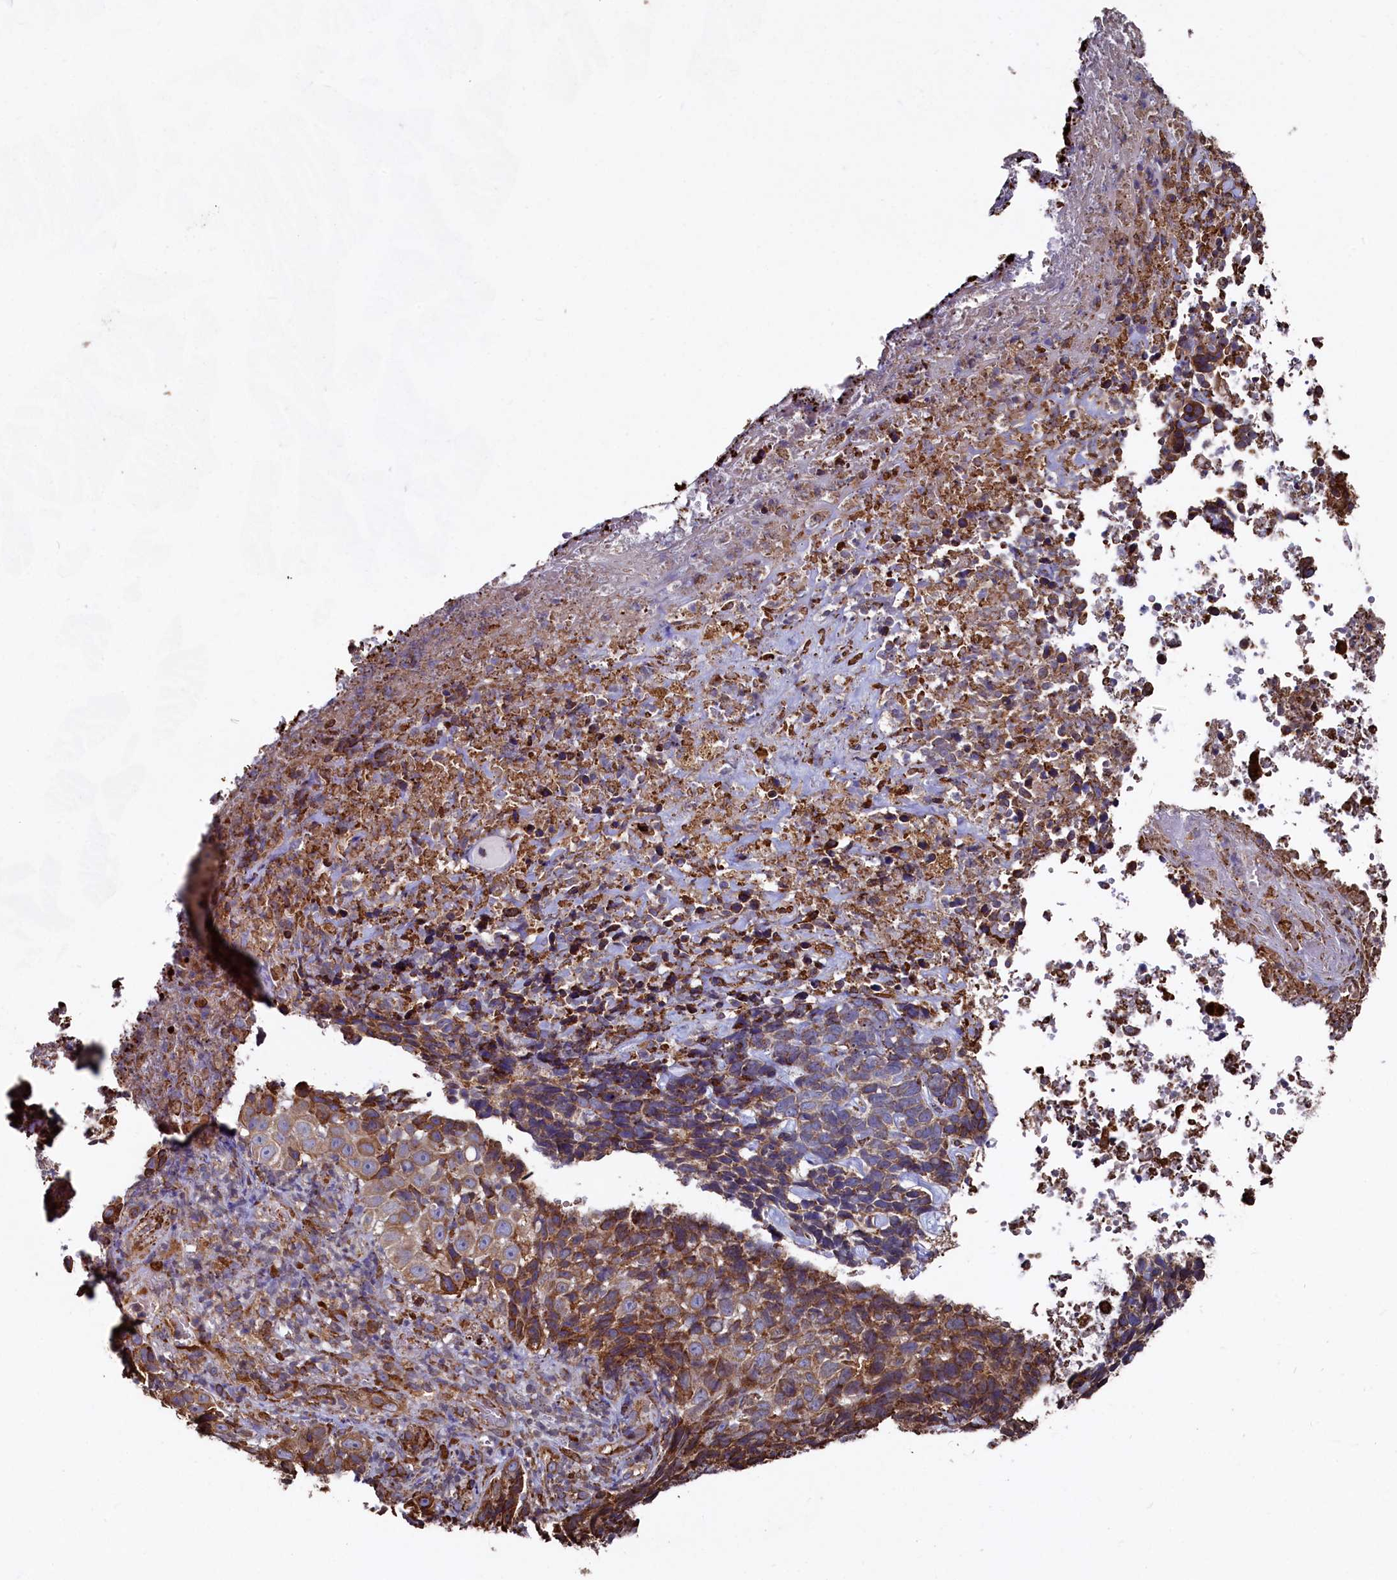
{"staining": {"intensity": "moderate", "quantity": "25%-75%", "location": "cytoplasmic/membranous"}, "tissue": "skin cancer", "cell_type": "Tumor cells", "image_type": "cancer", "snomed": [{"axis": "morphology", "description": "Basal cell carcinoma"}, {"axis": "topography", "description": "Skin"}], "caption": "Protein staining demonstrates moderate cytoplasmic/membranous expression in about 25%-75% of tumor cells in skin cancer (basal cell carcinoma). (Stains: DAB in brown, nuclei in blue, Microscopy: brightfield microscopy at high magnification).", "gene": "NEURL1B", "patient": {"sex": "female", "age": 84}}